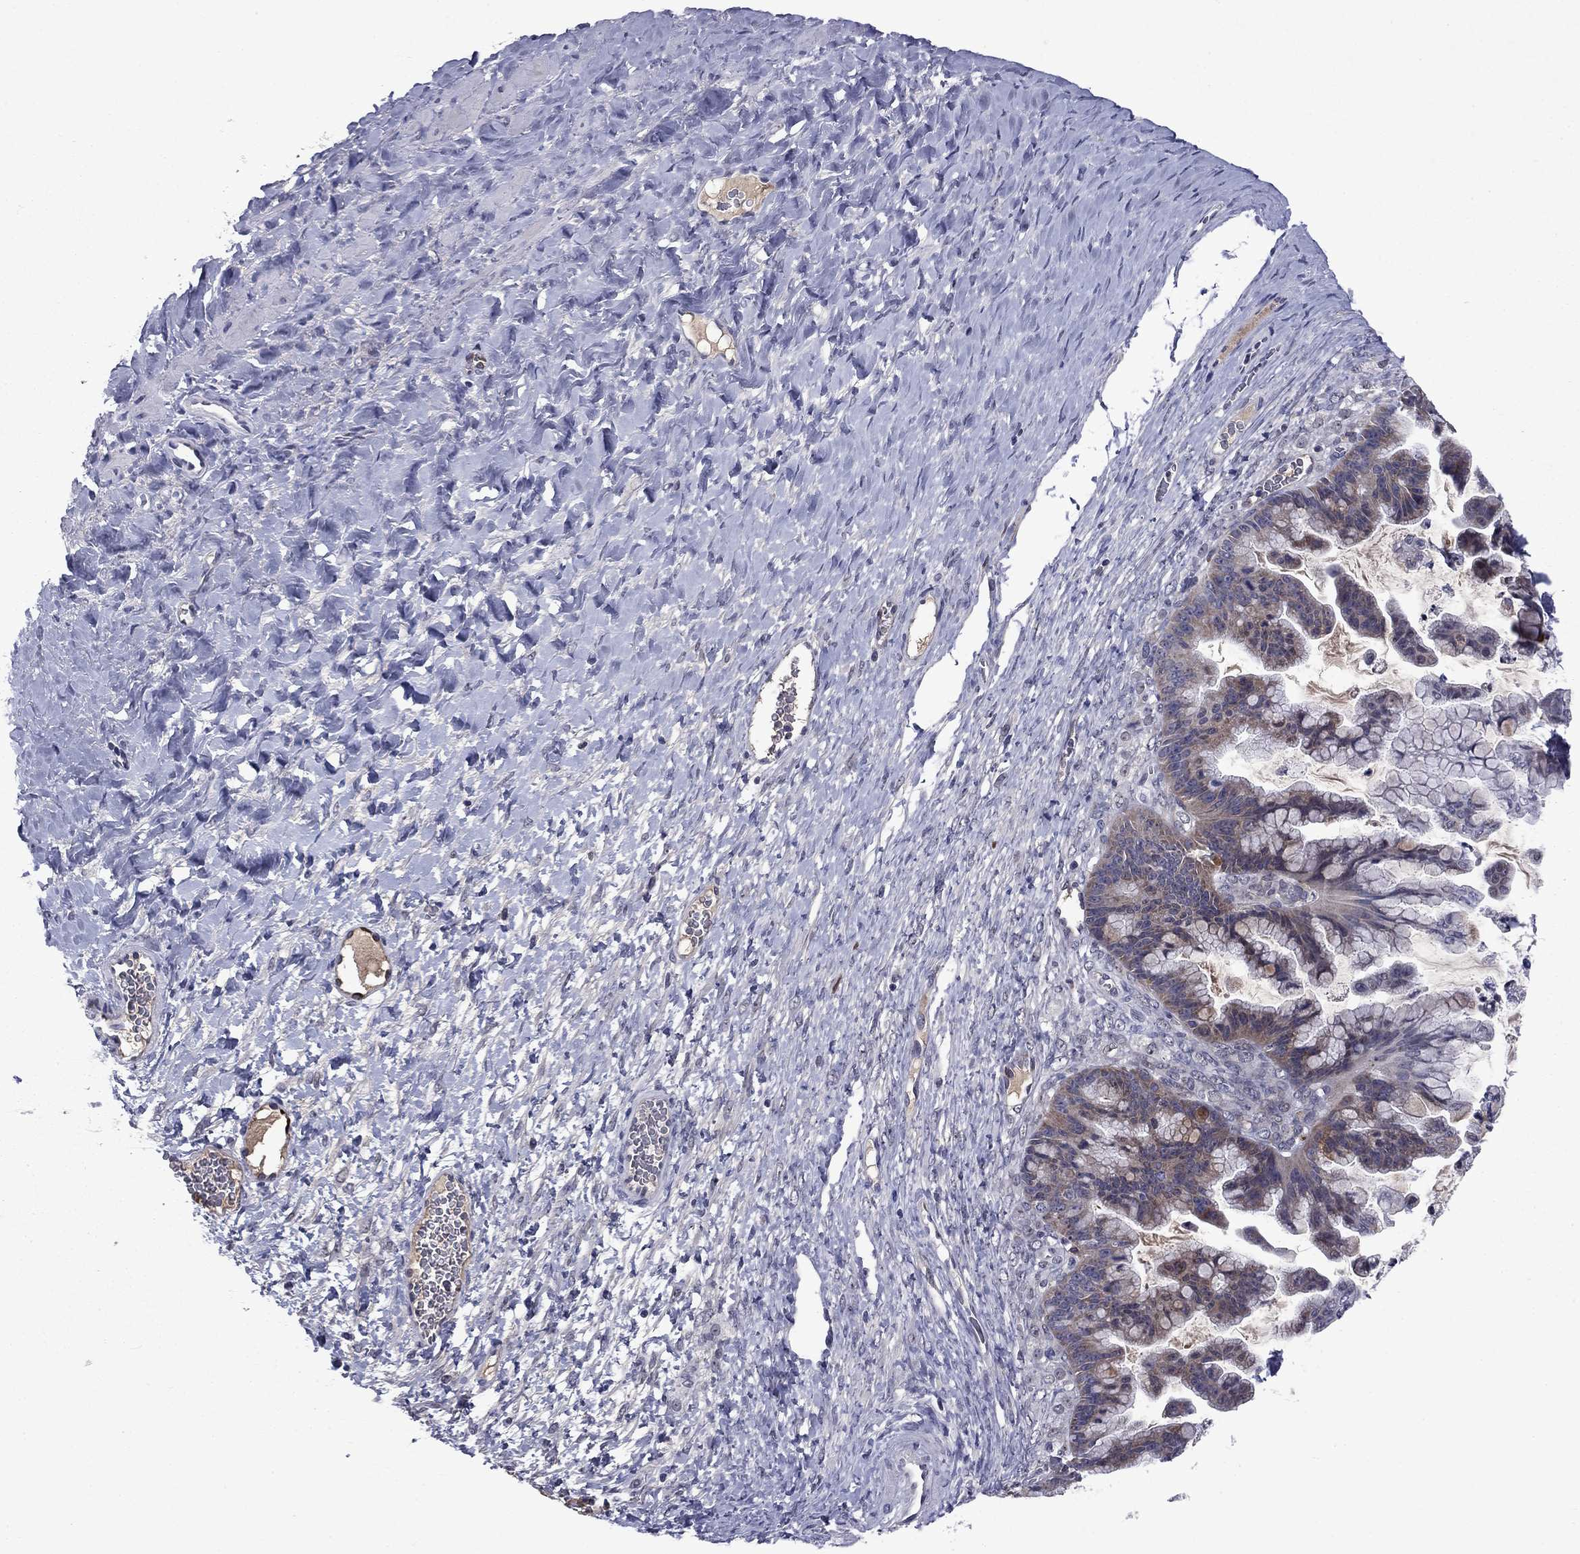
{"staining": {"intensity": "weak", "quantity": "25%-75%", "location": "cytoplasmic/membranous"}, "tissue": "ovarian cancer", "cell_type": "Tumor cells", "image_type": "cancer", "snomed": [{"axis": "morphology", "description": "Cystadenocarcinoma, mucinous, NOS"}, {"axis": "topography", "description": "Ovary"}], "caption": "IHC micrograph of mucinous cystadenocarcinoma (ovarian) stained for a protein (brown), which shows low levels of weak cytoplasmic/membranous positivity in approximately 25%-75% of tumor cells.", "gene": "ECM1", "patient": {"sex": "female", "age": 67}}